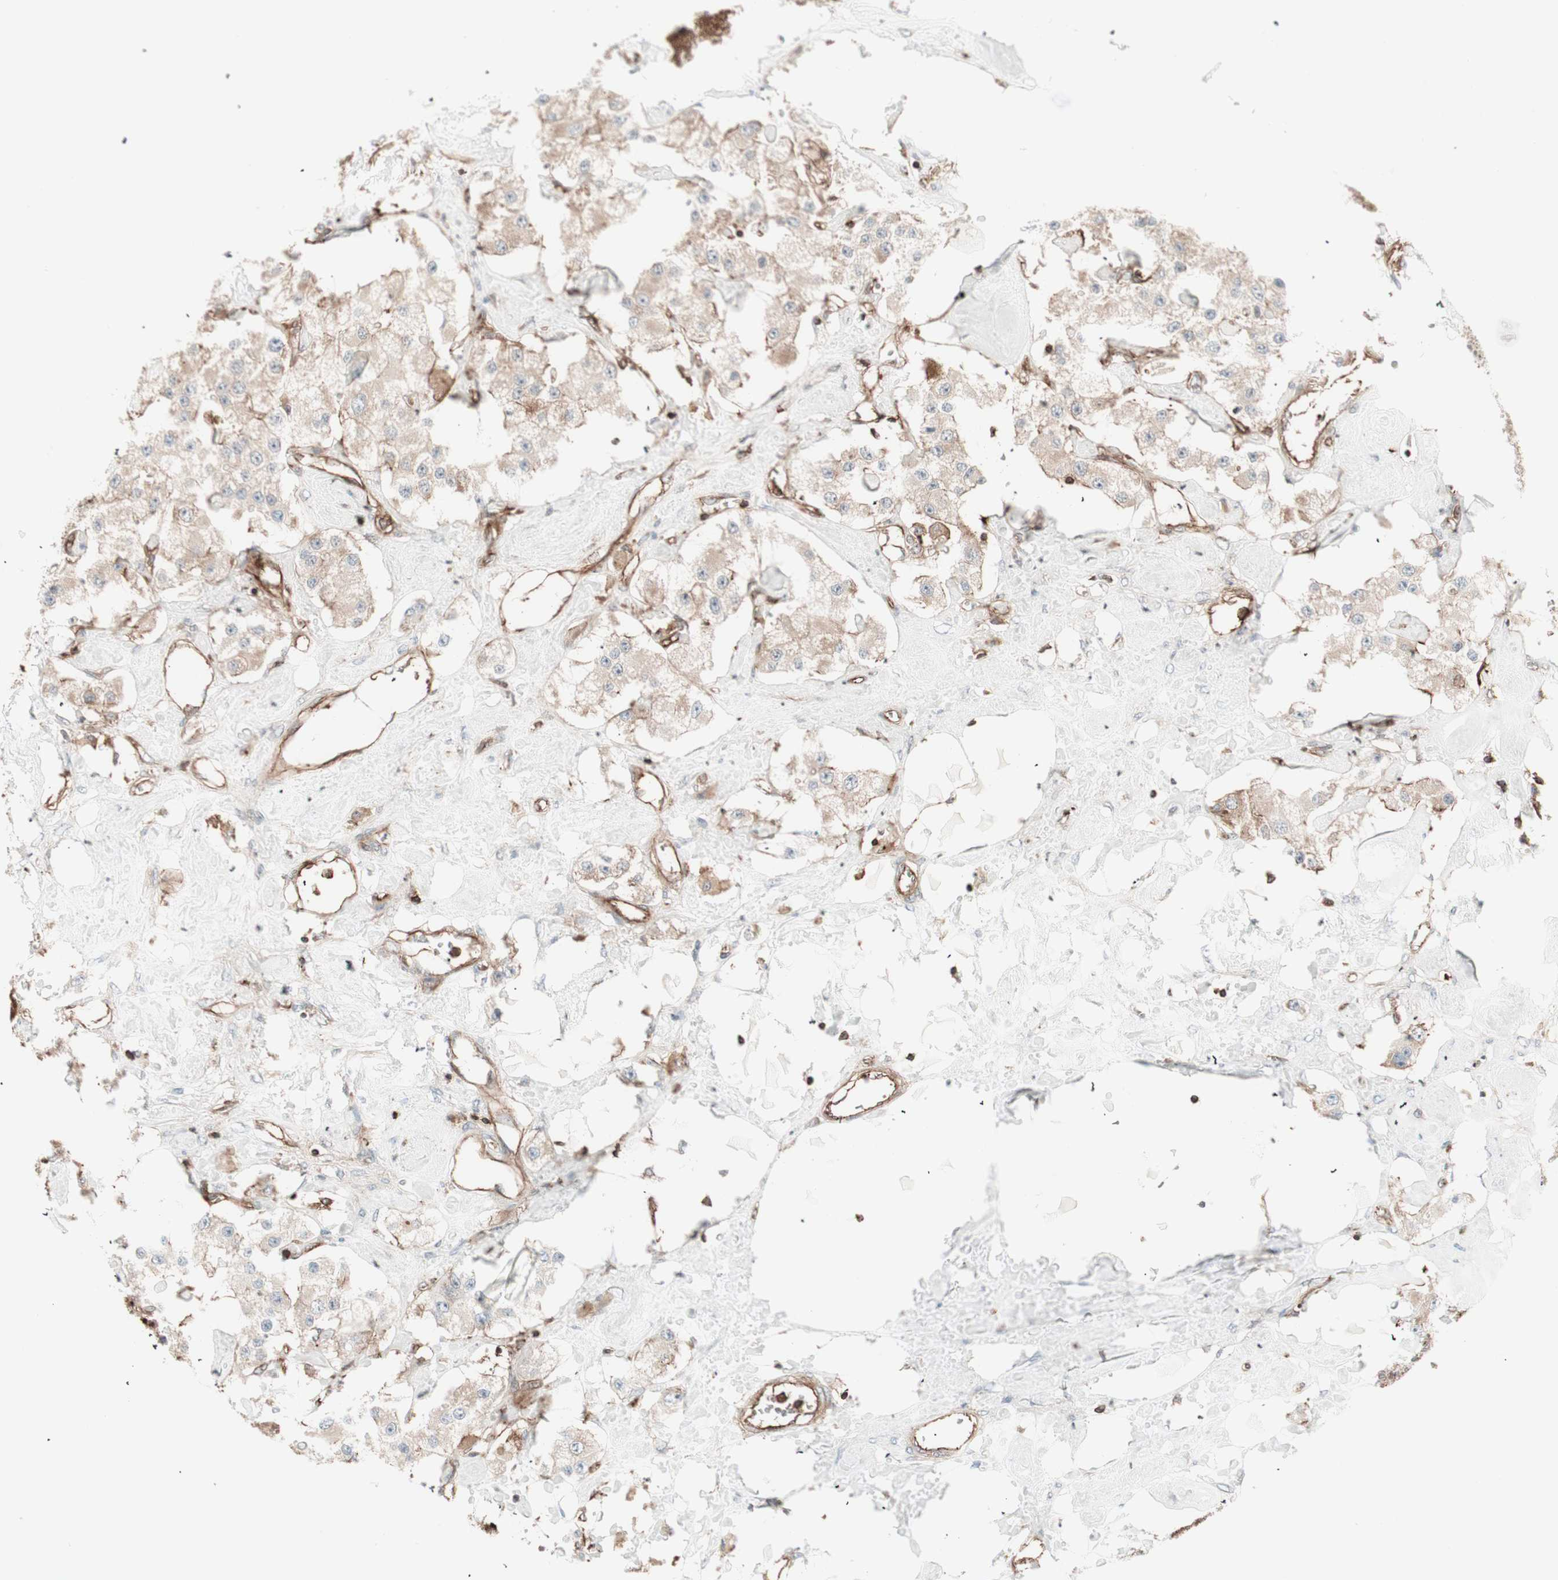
{"staining": {"intensity": "weak", "quantity": ">75%", "location": "cytoplasmic/membranous"}, "tissue": "carcinoid", "cell_type": "Tumor cells", "image_type": "cancer", "snomed": [{"axis": "morphology", "description": "Carcinoid, malignant, NOS"}, {"axis": "topography", "description": "Pancreas"}], "caption": "Immunohistochemical staining of human carcinoid demonstrates low levels of weak cytoplasmic/membranous expression in about >75% of tumor cells.", "gene": "TCP11L1", "patient": {"sex": "male", "age": 41}}